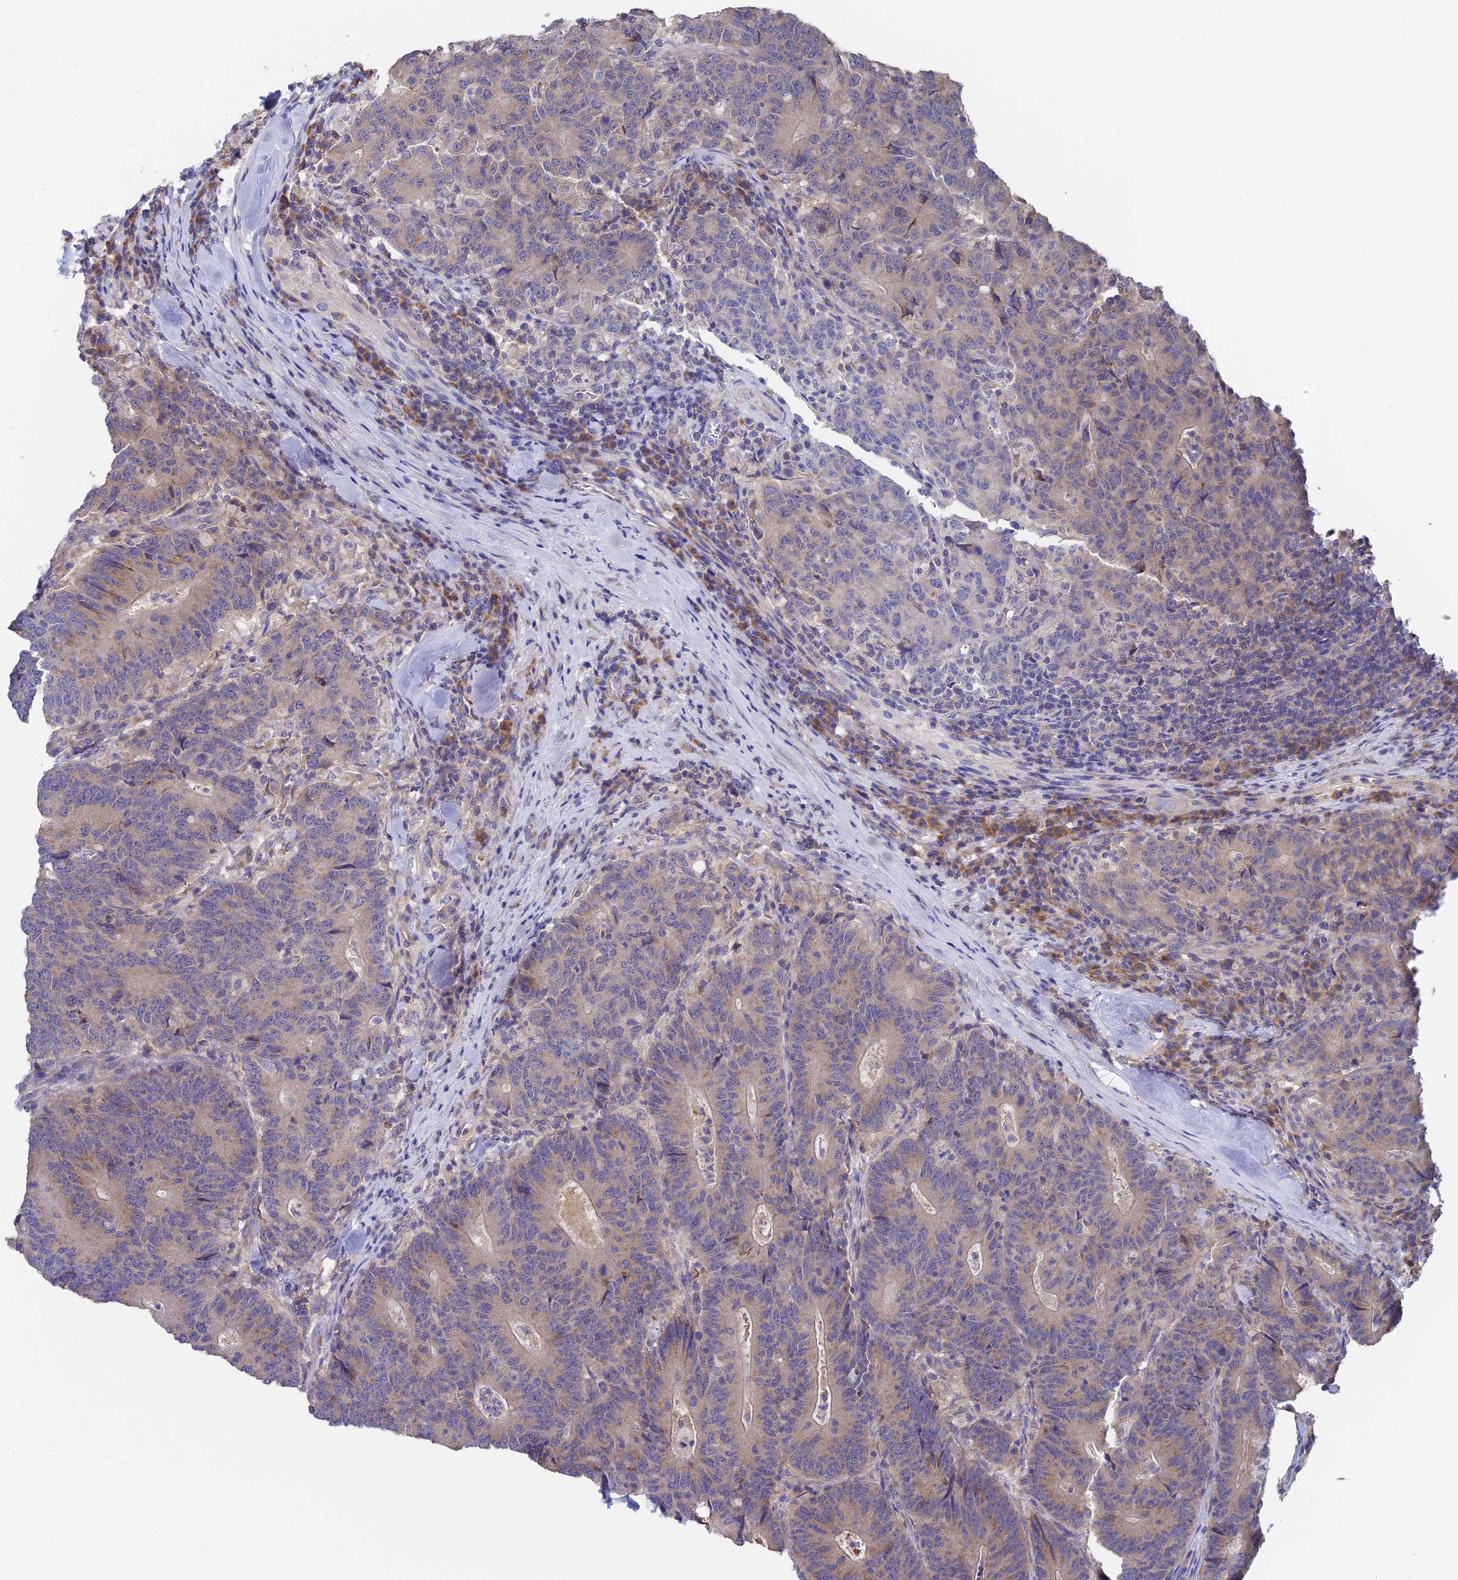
{"staining": {"intensity": "weak", "quantity": "25%-75%", "location": "cytoplasmic/membranous"}, "tissue": "colorectal cancer", "cell_type": "Tumor cells", "image_type": "cancer", "snomed": [{"axis": "morphology", "description": "Normal tissue, NOS"}, {"axis": "morphology", "description": "Adenocarcinoma, NOS"}, {"axis": "topography", "description": "Colon"}], "caption": "Immunohistochemical staining of human colorectal adenocarcinoma demonstrates low levels of weak cytoplasmic/membranous protein staining in about 25%-75% of tumor cells.", "gene": "UBE2L3", "patient": {"sex": "female", "age": 75}}